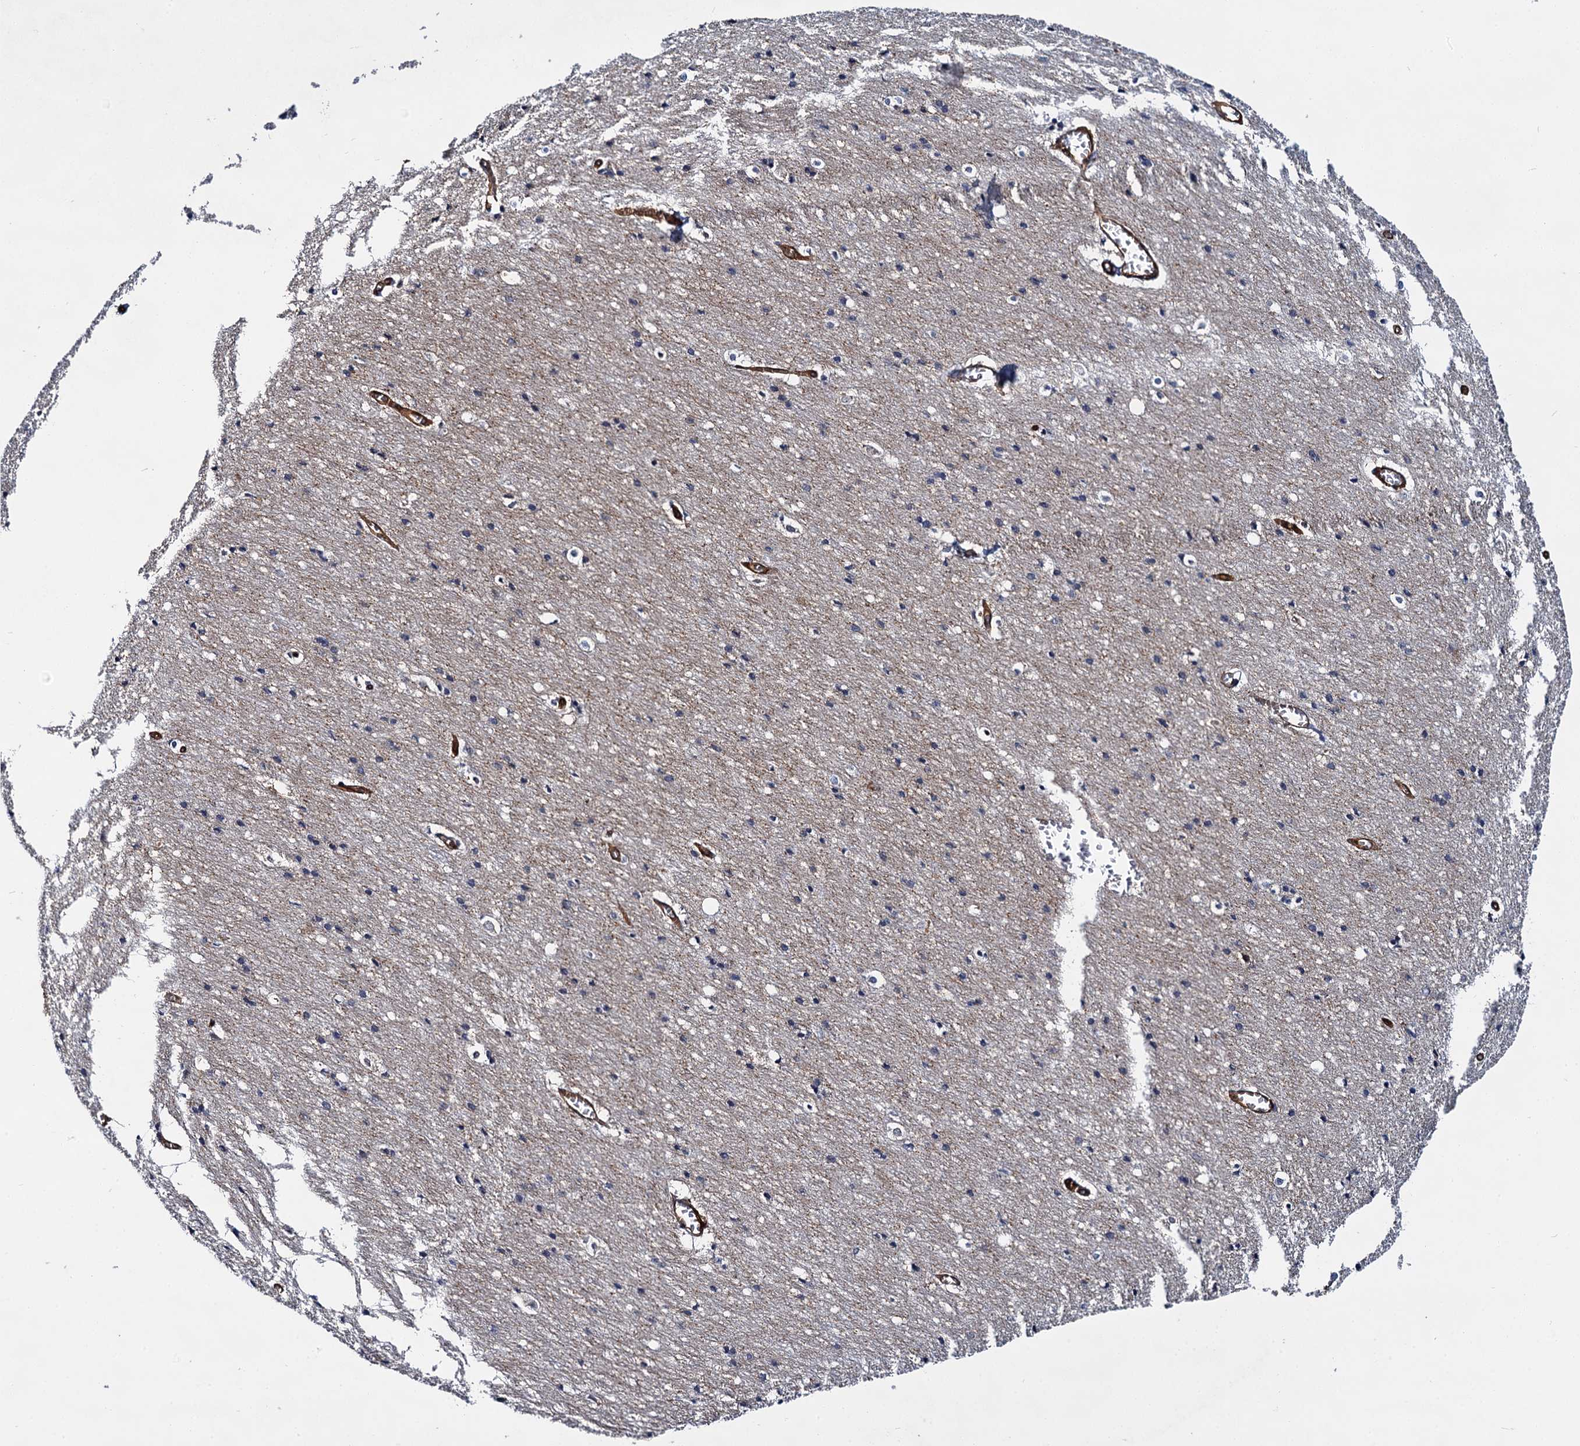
{"staining": {"intensity": "strong", "quantity": ">75%", "location": "cytoplasmic/membranous"}, "tissue": "cerebral cortex", "cell_type": "Endothelial cells", "image_type": "normal", "snomed": [{"axis": "morphology", "description": "Normal tissue, NOS"}, {"axis": "topography", "description": "Cerebral cortex"}], "caption": "Protein expression analysis of benign cerebral cortex demonstrates strong cytoplasmic/membranous staining in about >75% of endothelial cells. The staining was performed using DAB to visualize the protein expression in brown, while the nuclei were stained in blue with hematoxylin (Magnification: 20x).", "gene": "ABLIM1", "patient": {"sex": "male", "age": 54}}